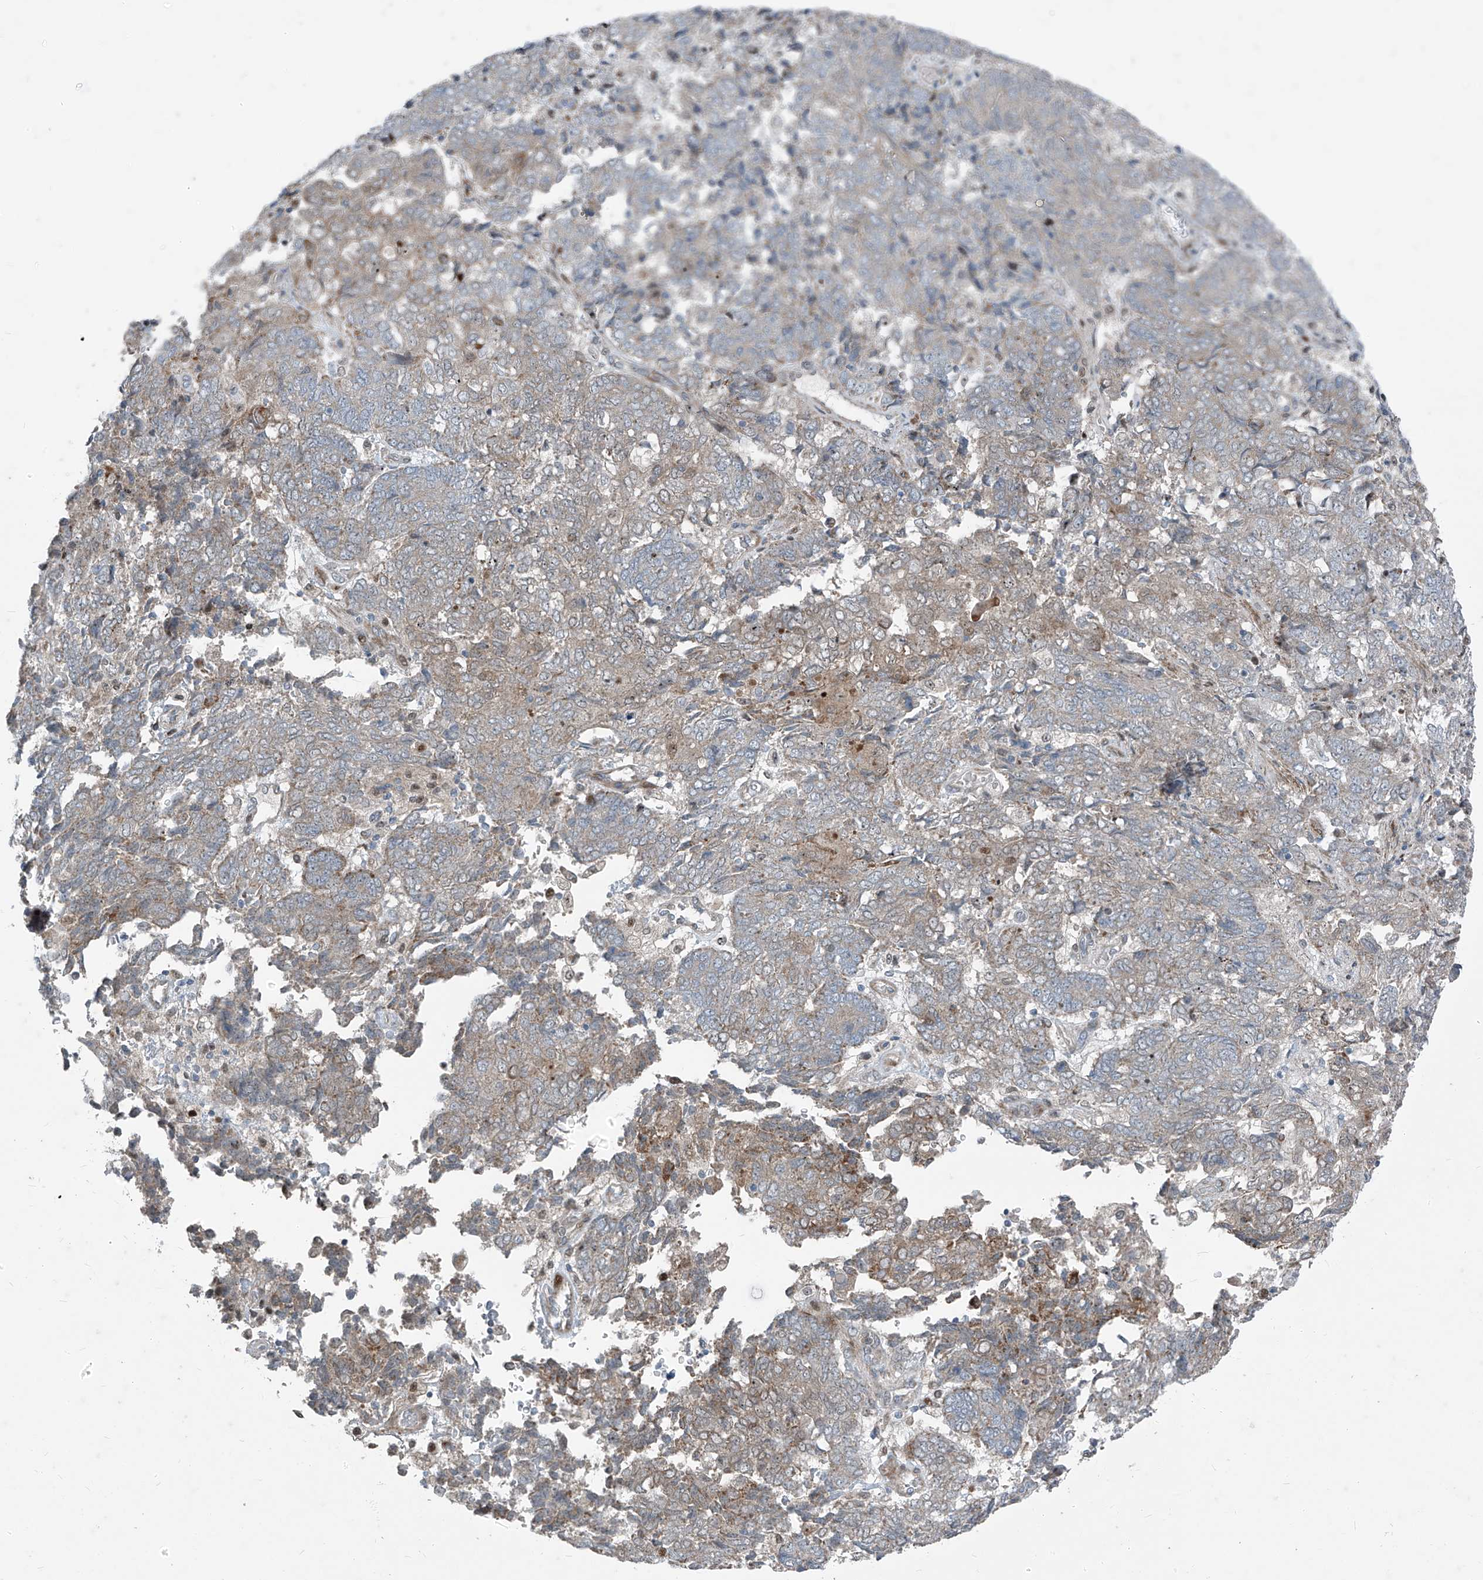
{"staining": {"intensity": "moderate", "quantity": "<25%", "location": "cytoplasmic/membranous"}, "tissue": "endometrial cancer", "cell_type": "Tumor cells", "image_type": "cancer", "snomed": [{"axis": "morphology", "description": "Adenocarcinoma, NOS"}, {"axis": "topography", "description": "Endometrium"}], "caption": "Brown immunohistochemical staining in endometrial cancer displays moderate cytoplasmic/membranous expression in approximately <25% of tumor cells.", "gene": "PPCS", "patient": {"sex": "female", "age": 80}}